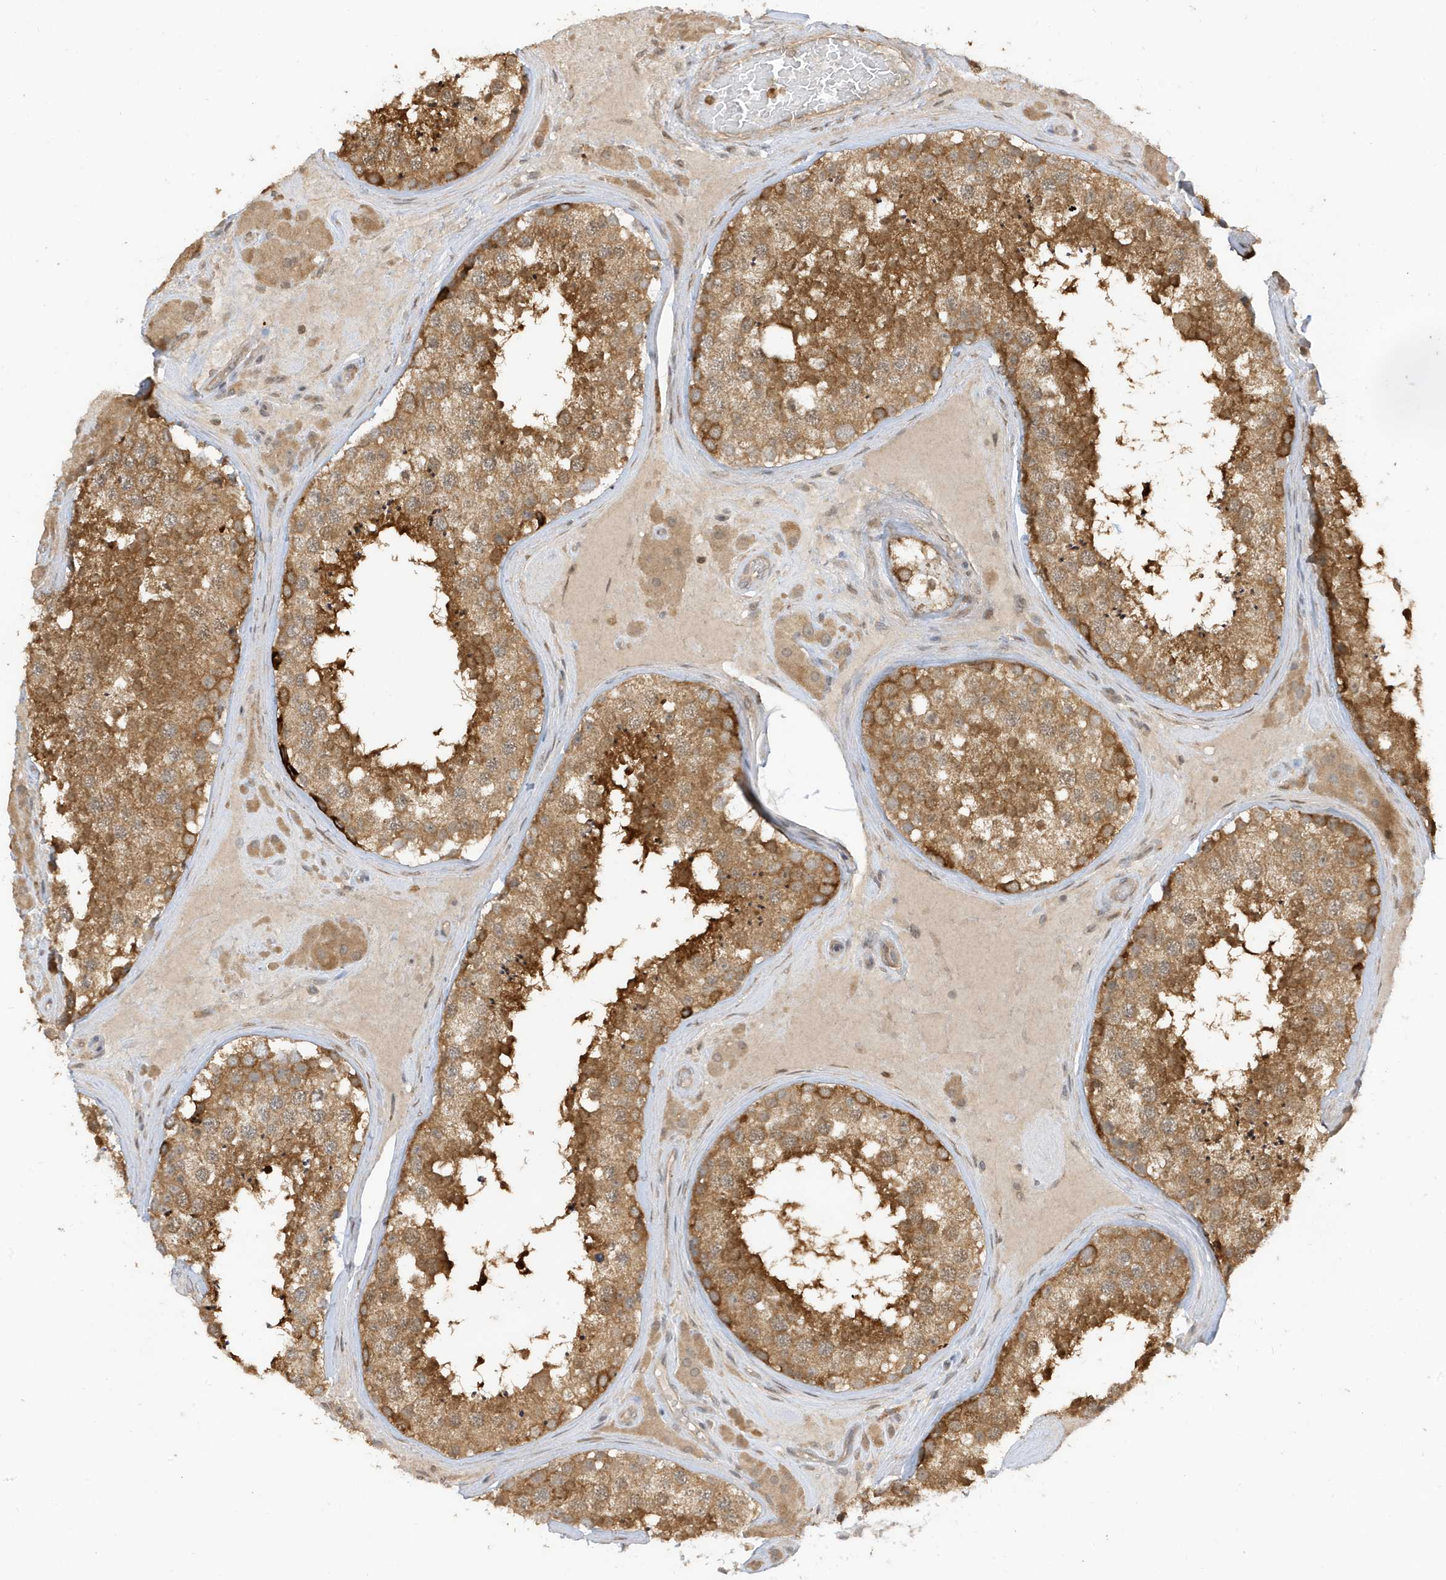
{"staining": {"intensity": "moderate", "quantity": ">75%", "location": "cytoplasmic/membranous"}, "tissue": "testis", "cell_type": "Cells in seminiferous ducts", "image_type": "normal", "snomed": [{"axis": "morphology", "description": "Normal tissue, NOS"}, {"axis": "topography", "description": "Testis"}], "caption": "This photomicrograph demonstrates normal testis stained with immunohistochemistry to label a protein in brown. The cytoplasmic/membranous of cells in seminiferous ducts show moderate positivity for the protein. Nuclei are counter-stained blue.", "gene": "TAB3", "patient": {"sex": "male", "age": 46}}